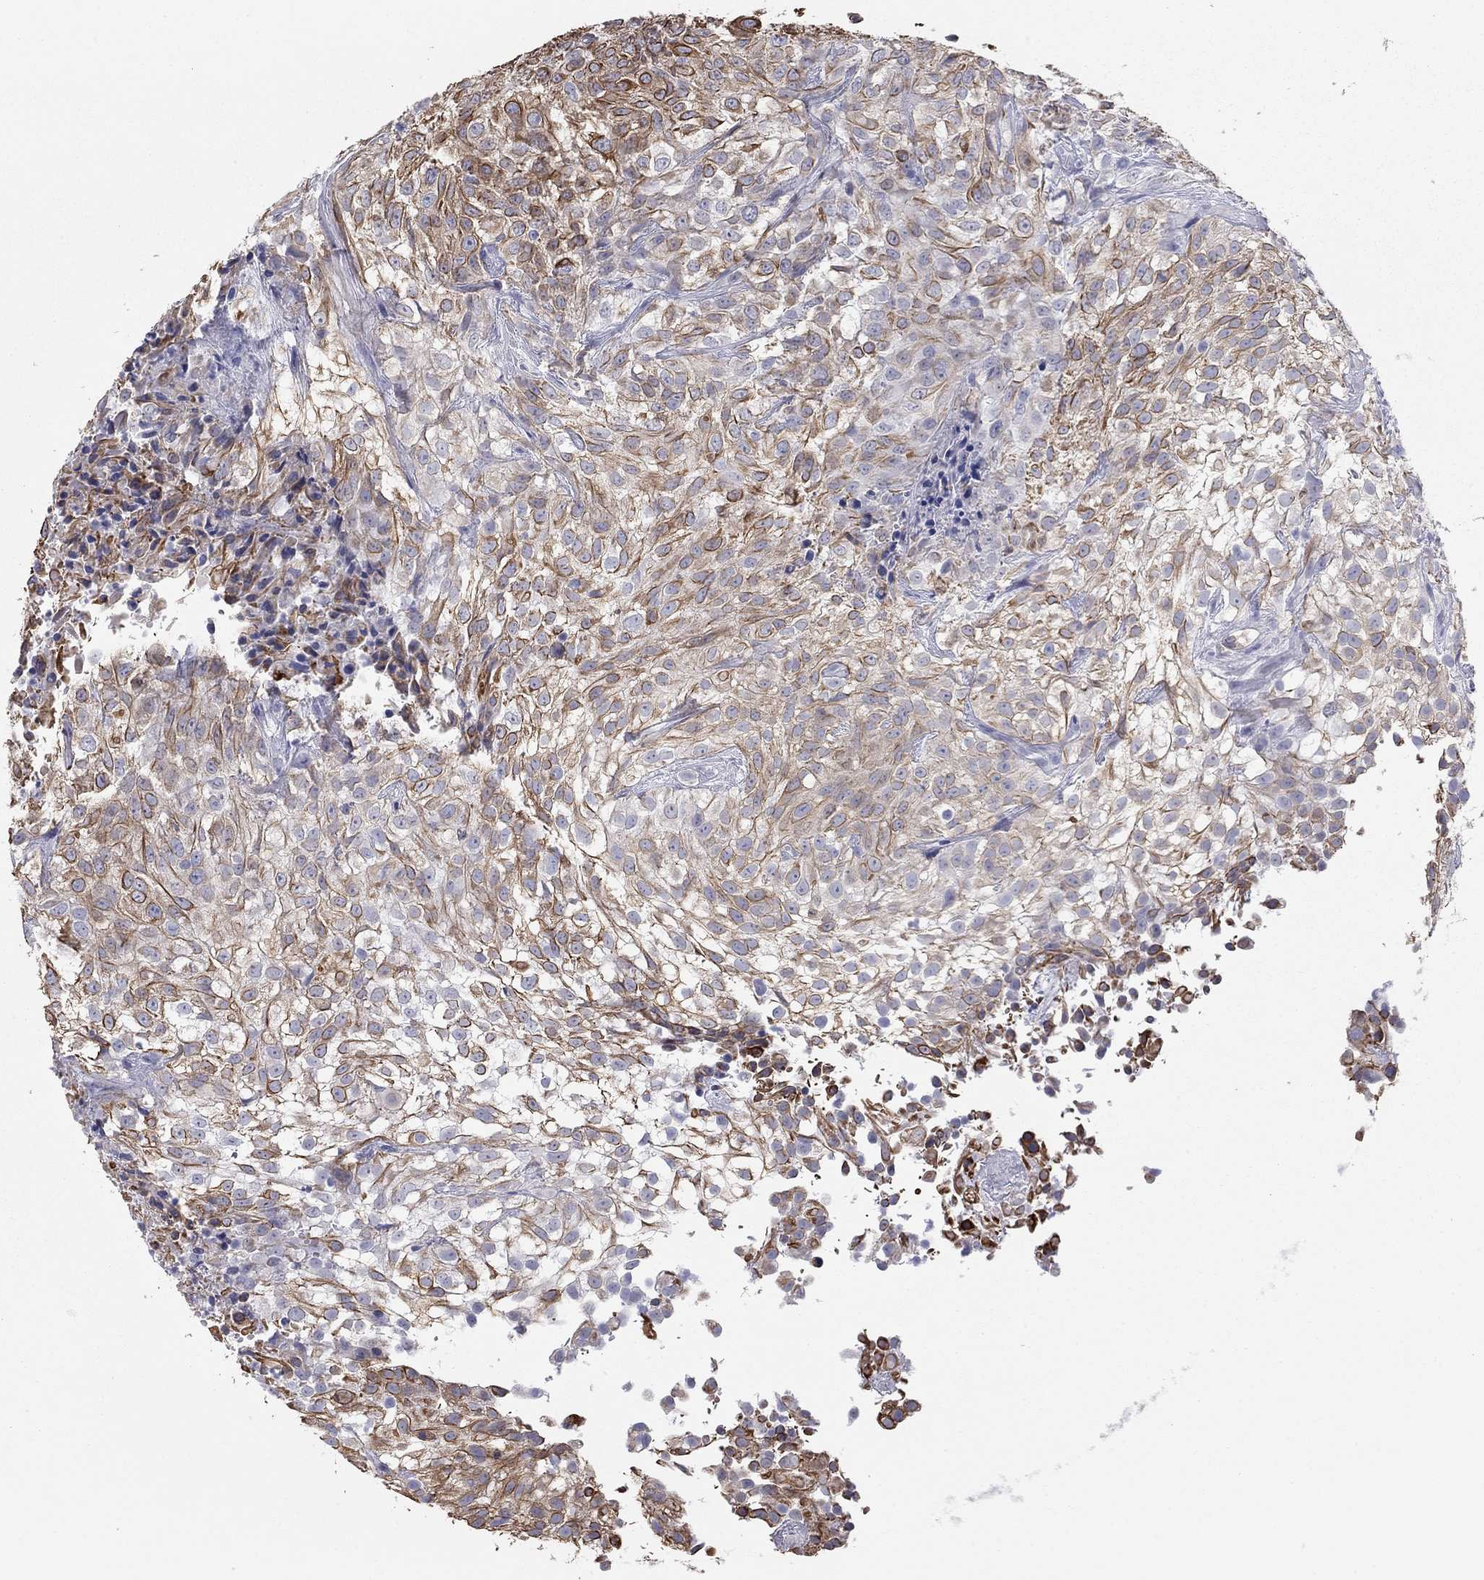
{"staining": {"intensity": "moderate", "quantity": "25%-75%", "location": "cytoplasmic/membranous"}, "tissue": "urothelial cancer", "cell_type": "Tumor cells", "image_type": "cancer", "snomed": [{"axis": "morphology", "description": "Urothelial carcinoma, High grade"}, {"axis": "topography", "description": "Urinary bladder"}], "caption": "Urothelial cancer stained with immunohistochemistry (IHC) shows moderate cytoplasmic/membranous expression in approximately 25%-75% of tumor cells.", "gene": "KRT75", "patient": {"sex": "male", "age": 56}}